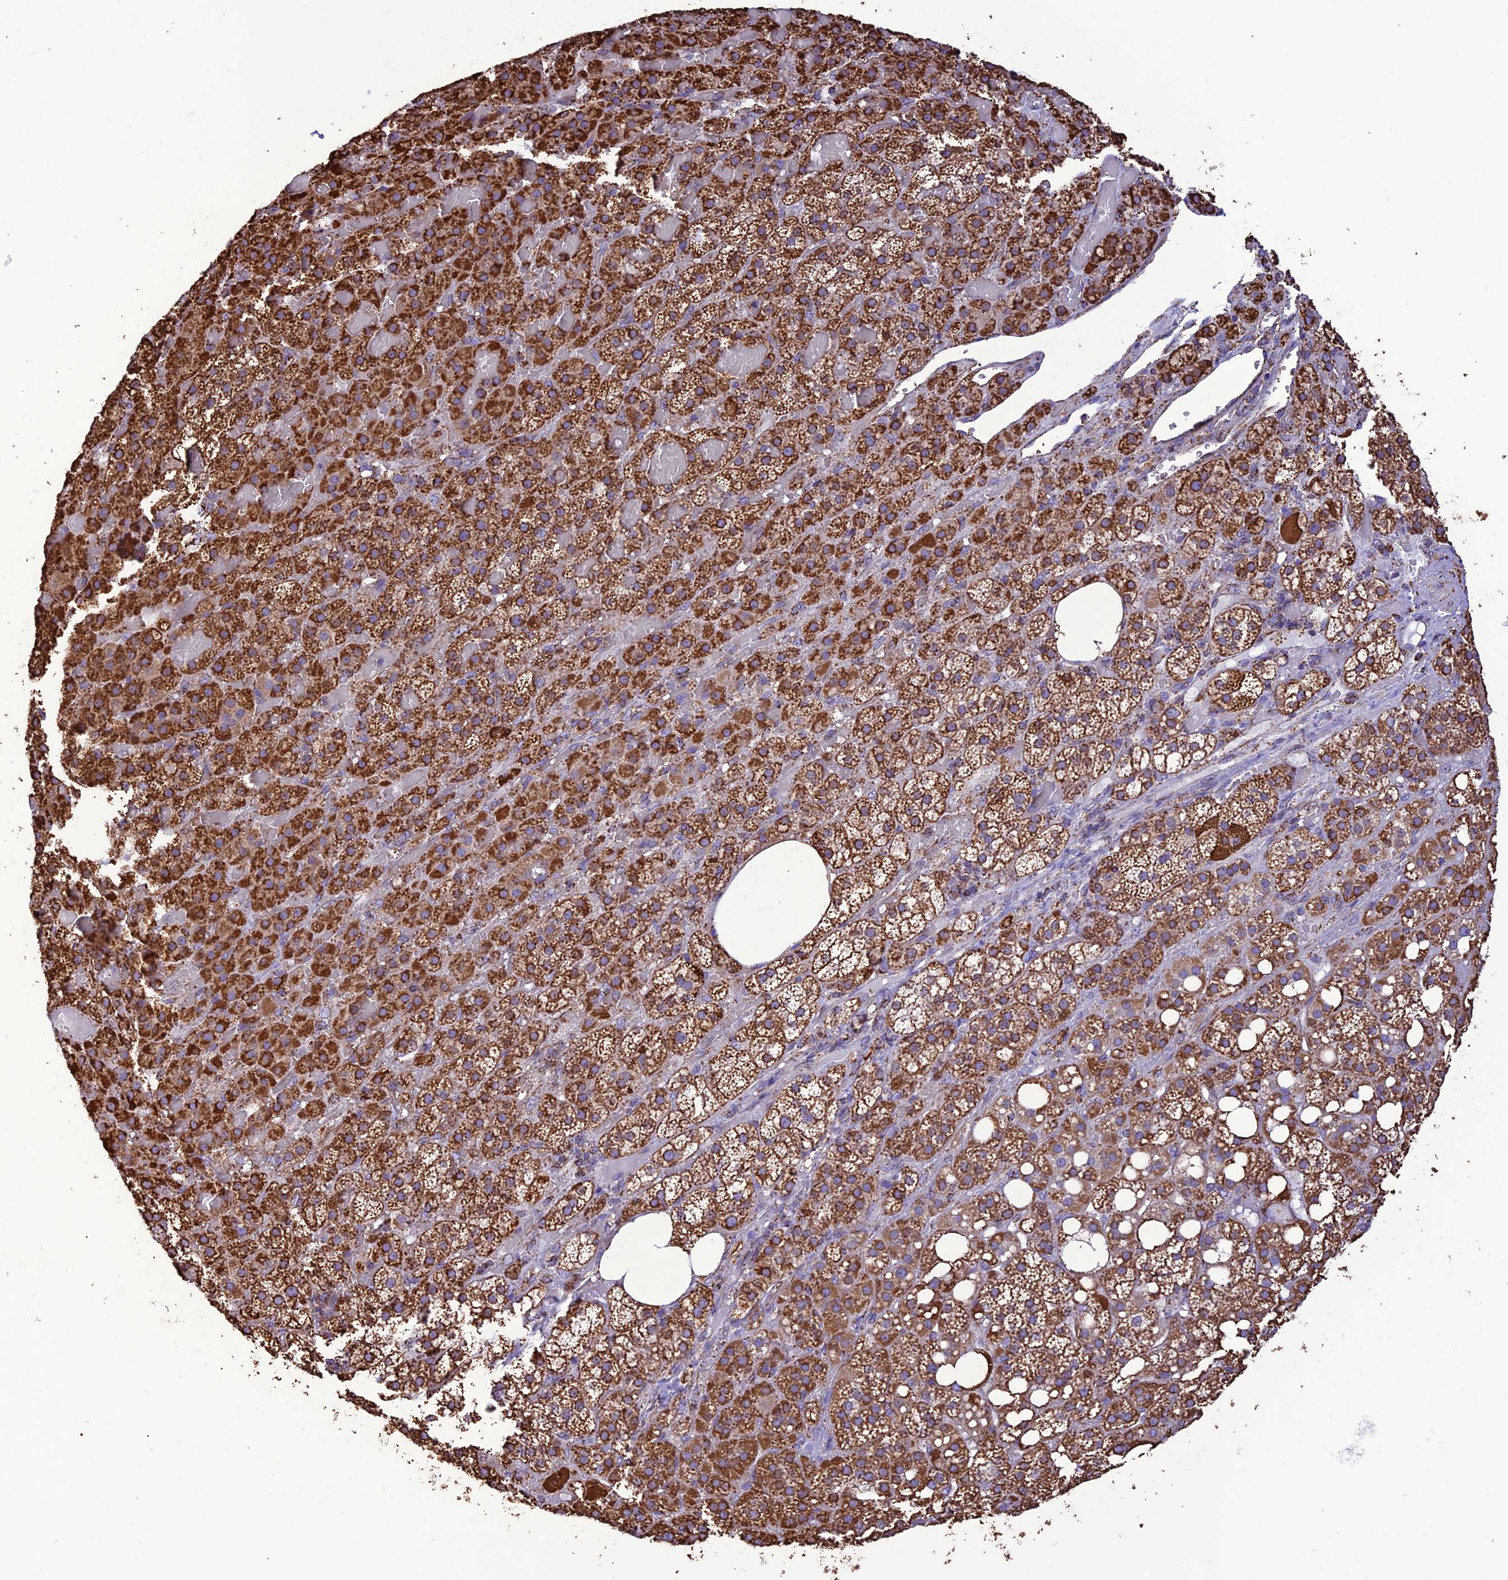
{"staining": {"intensity": "strong", "quantity": ">75%", "location": "cytoplasmic/membranous"}, "tissue": "adrenal gland", "cell_type": "Glandular cells", "image_type": "normal", "snomed": [{"axis": "morphology", "description": "Normal tissue, NOS"}, {"axis": "topography", "description": "Adrenal gland"}], "caption": "High-magnification brightfield microscopy of unremarkable adrenal gland stained with DAB (brown) and counterstained with hematoxylin (blue). glandular cells exhibit strong cytoplasmic/membranous positivity is appreciated in approximately>75% of cells.", "gene": "NDUFAF1", "patient": {"sex": "female", "age": 59}}